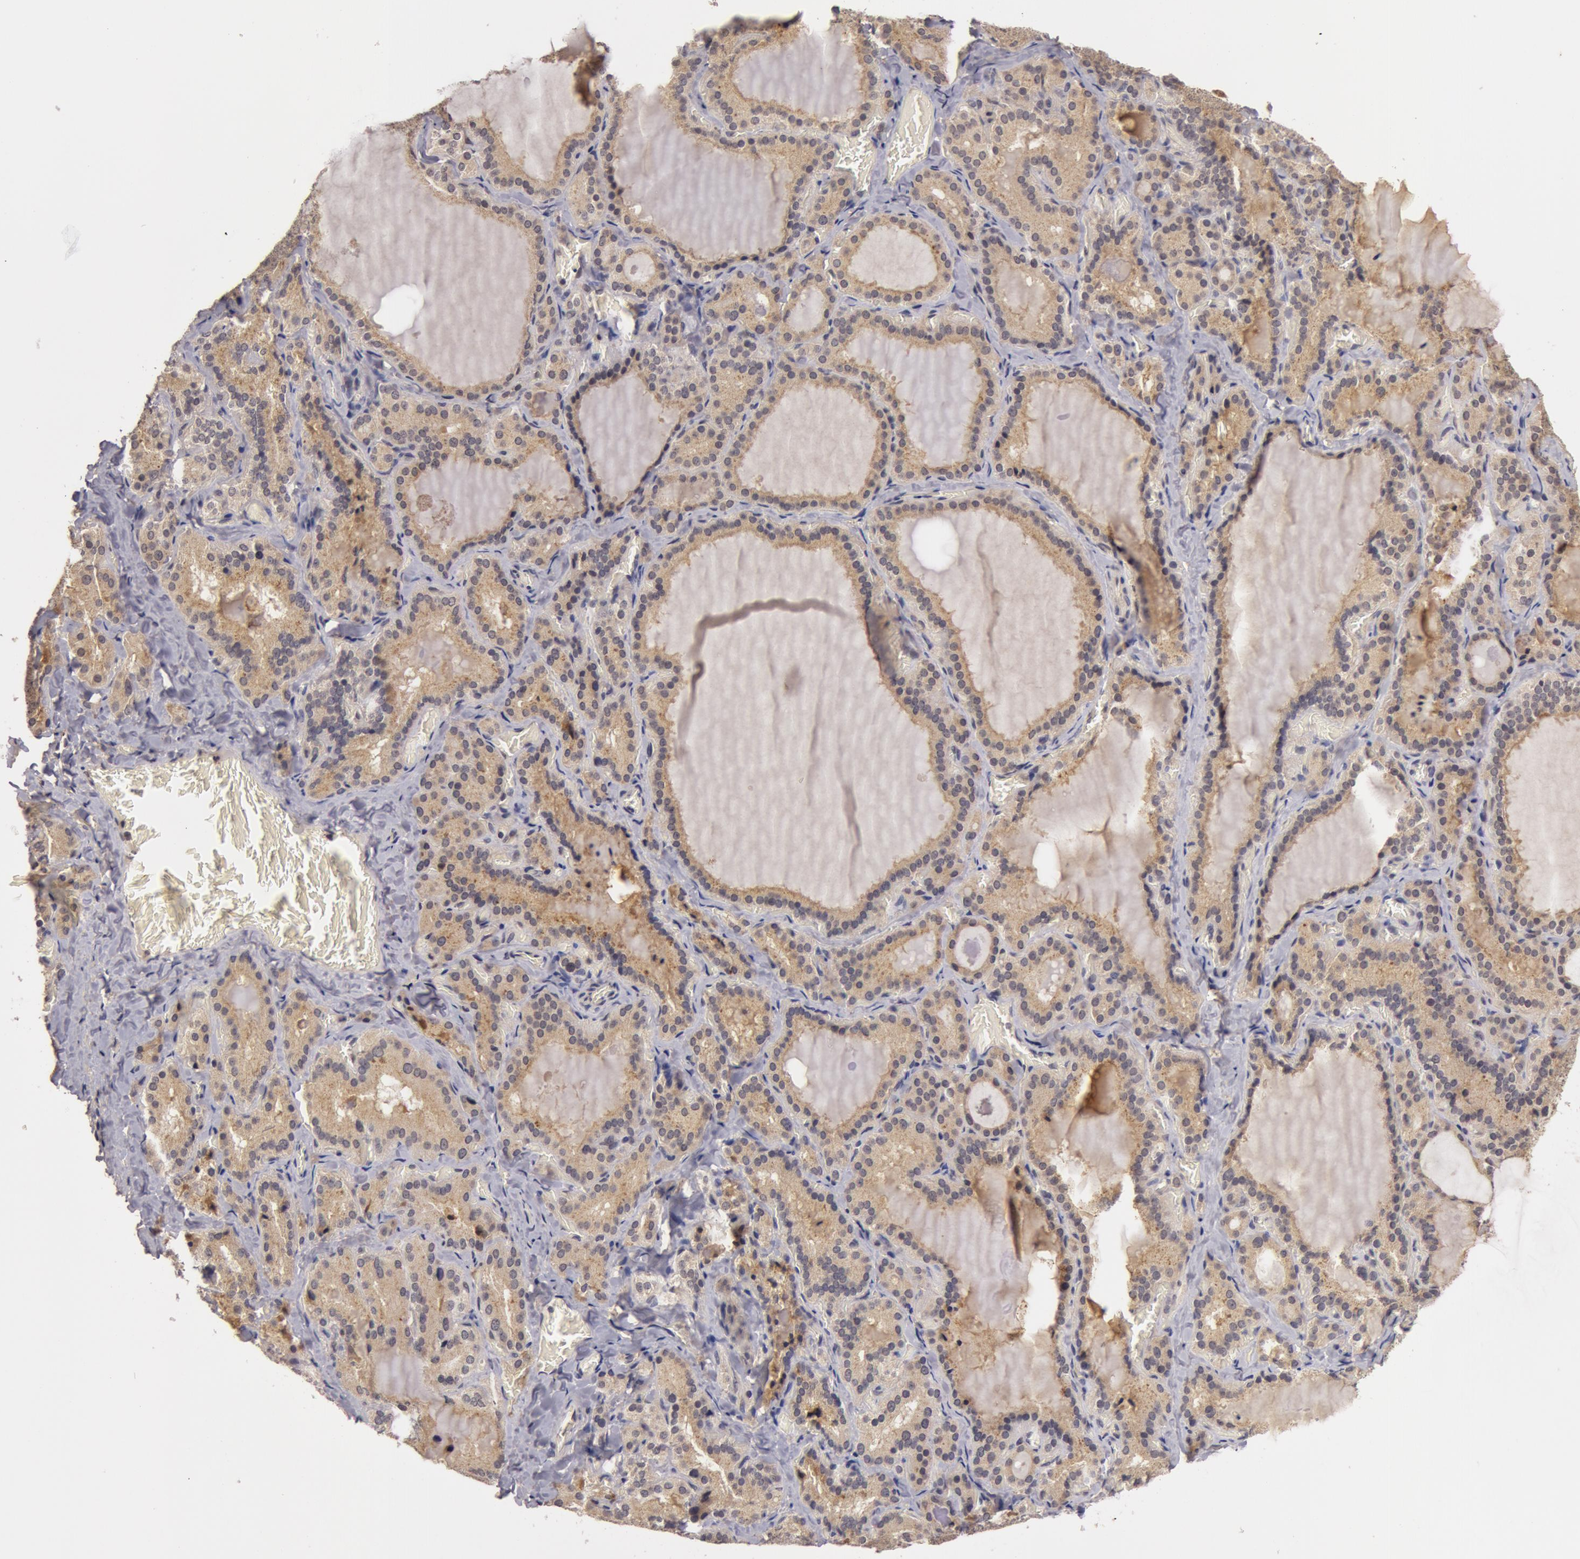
{"staining": {"intensity": "weak", "quantity": ">75%", "location": "cytoplasmic/membranous"}, "tissue": "thyroid gland", "cell_type": "Glandular cells", "image_type": "normal", "snomed": [{"axis": "morphology", "description": "Normal tissue, NOS"}, {"axis": "topography", "description": "Thyroid gland"}], "caption": "Brown immunohistochemical staining in normal human thyroid gland displays weak cytoplasmic/membranous expression in approximately >75% of glandular cells. (Brightfield microscopy of DAB IHC at high magnification).", "gene": "BCHE", "patient": {"sex": "female", "age": 33}}